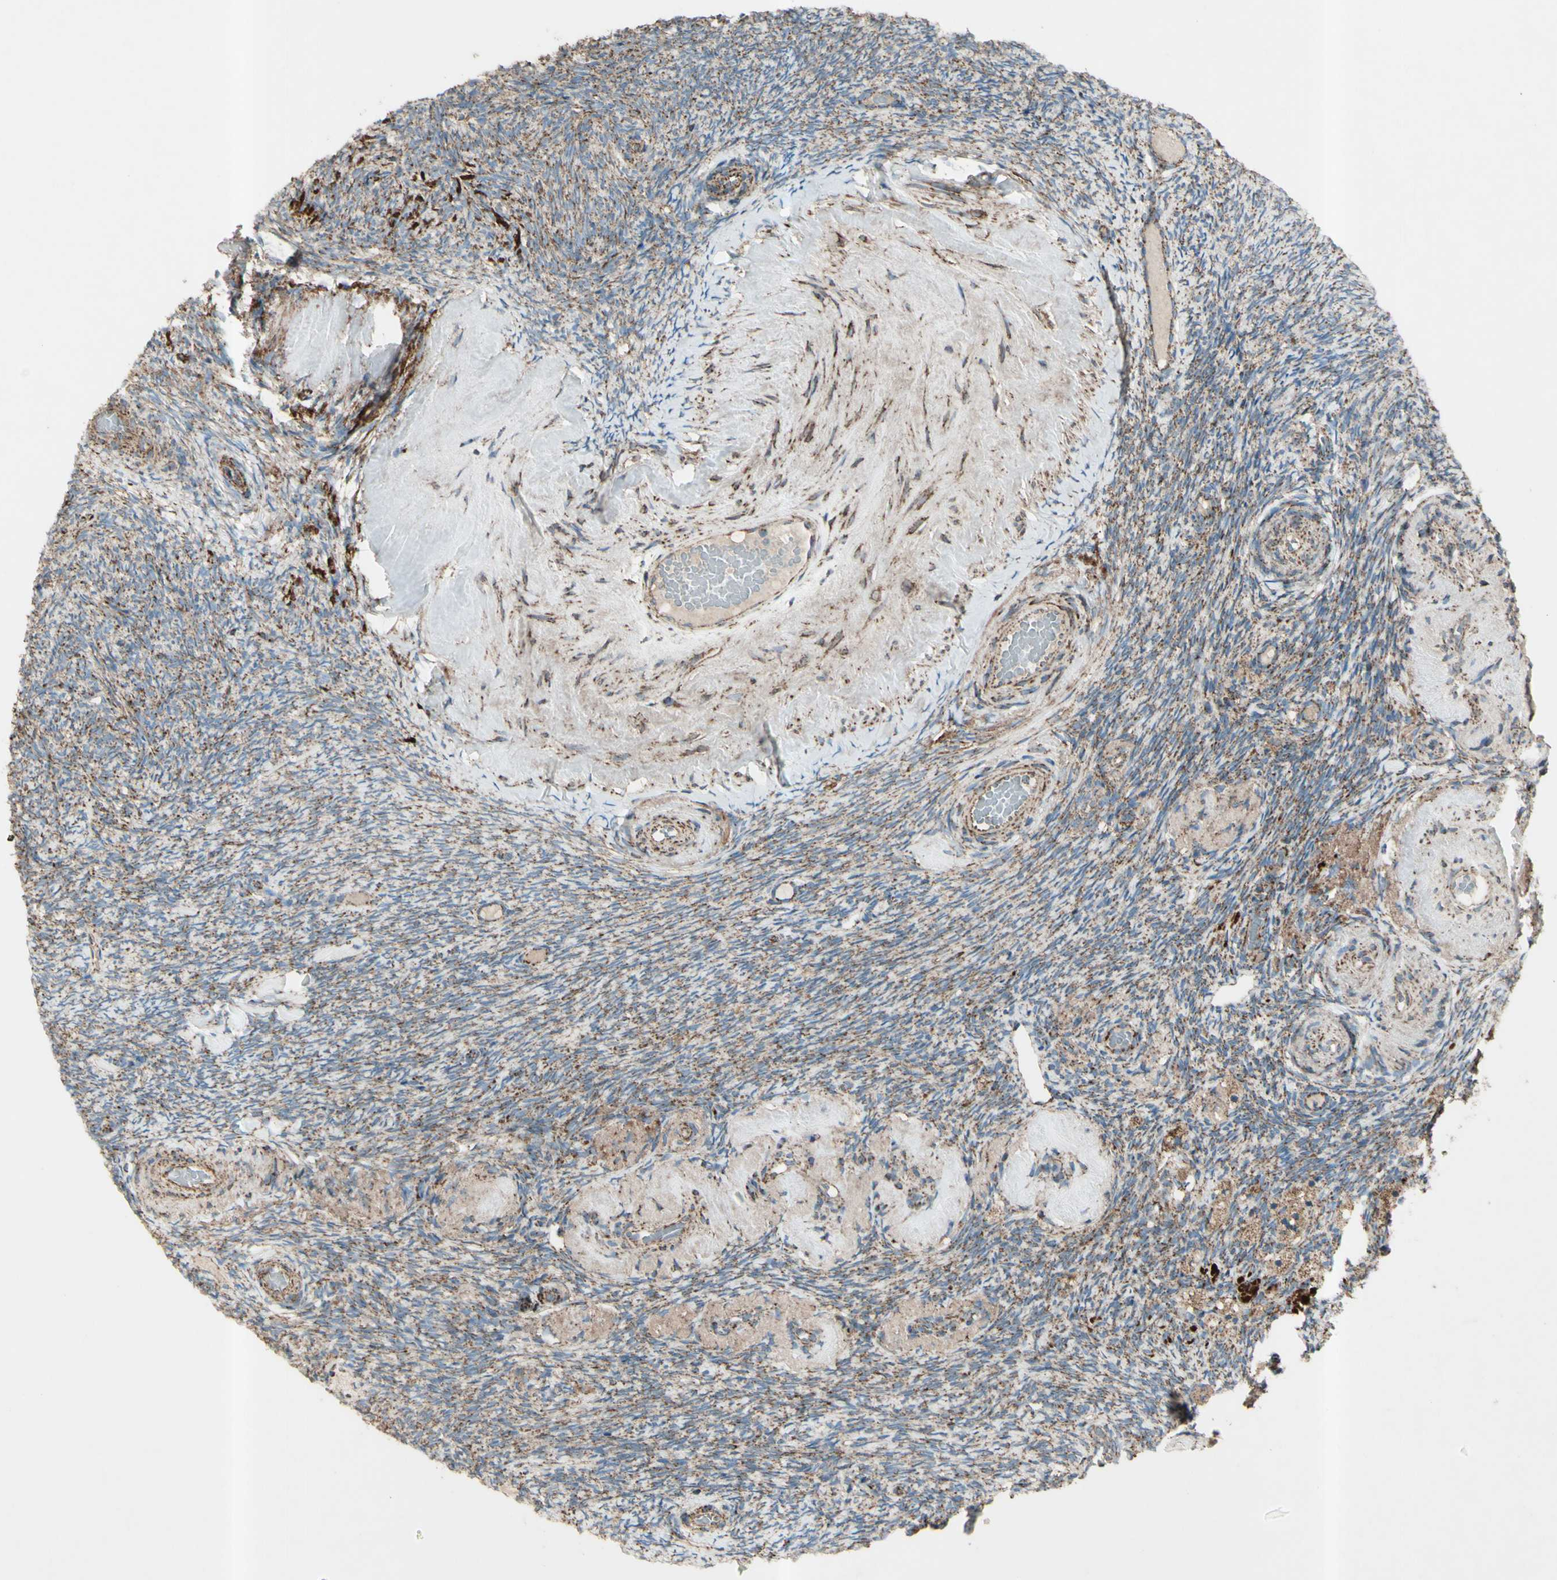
{"staining": {"intensity": "strong", "quantity": ">75%", "location": "cytoplasmic/membranous"}, "tissue": "ovary", "cell_type": "Follicle cells", "image_type": "normal", "snomed": [{"axis": "morphology", "description": "Normal tissue, NOS"}, {"axis": "topography", "description": "Ovary"}], "caption": "Immunohistochemistry image of benign ovary: ovary stained using immunohistochemistry (IHC) exhibits high levels of strong protein expression localized specifically in the cytoplasmic/membranous of follicle cells, appearing as a cytoplasmic/membranous brown color.", "gene": "RHOT1", "patient": {"sex": "female", "age": 60}}